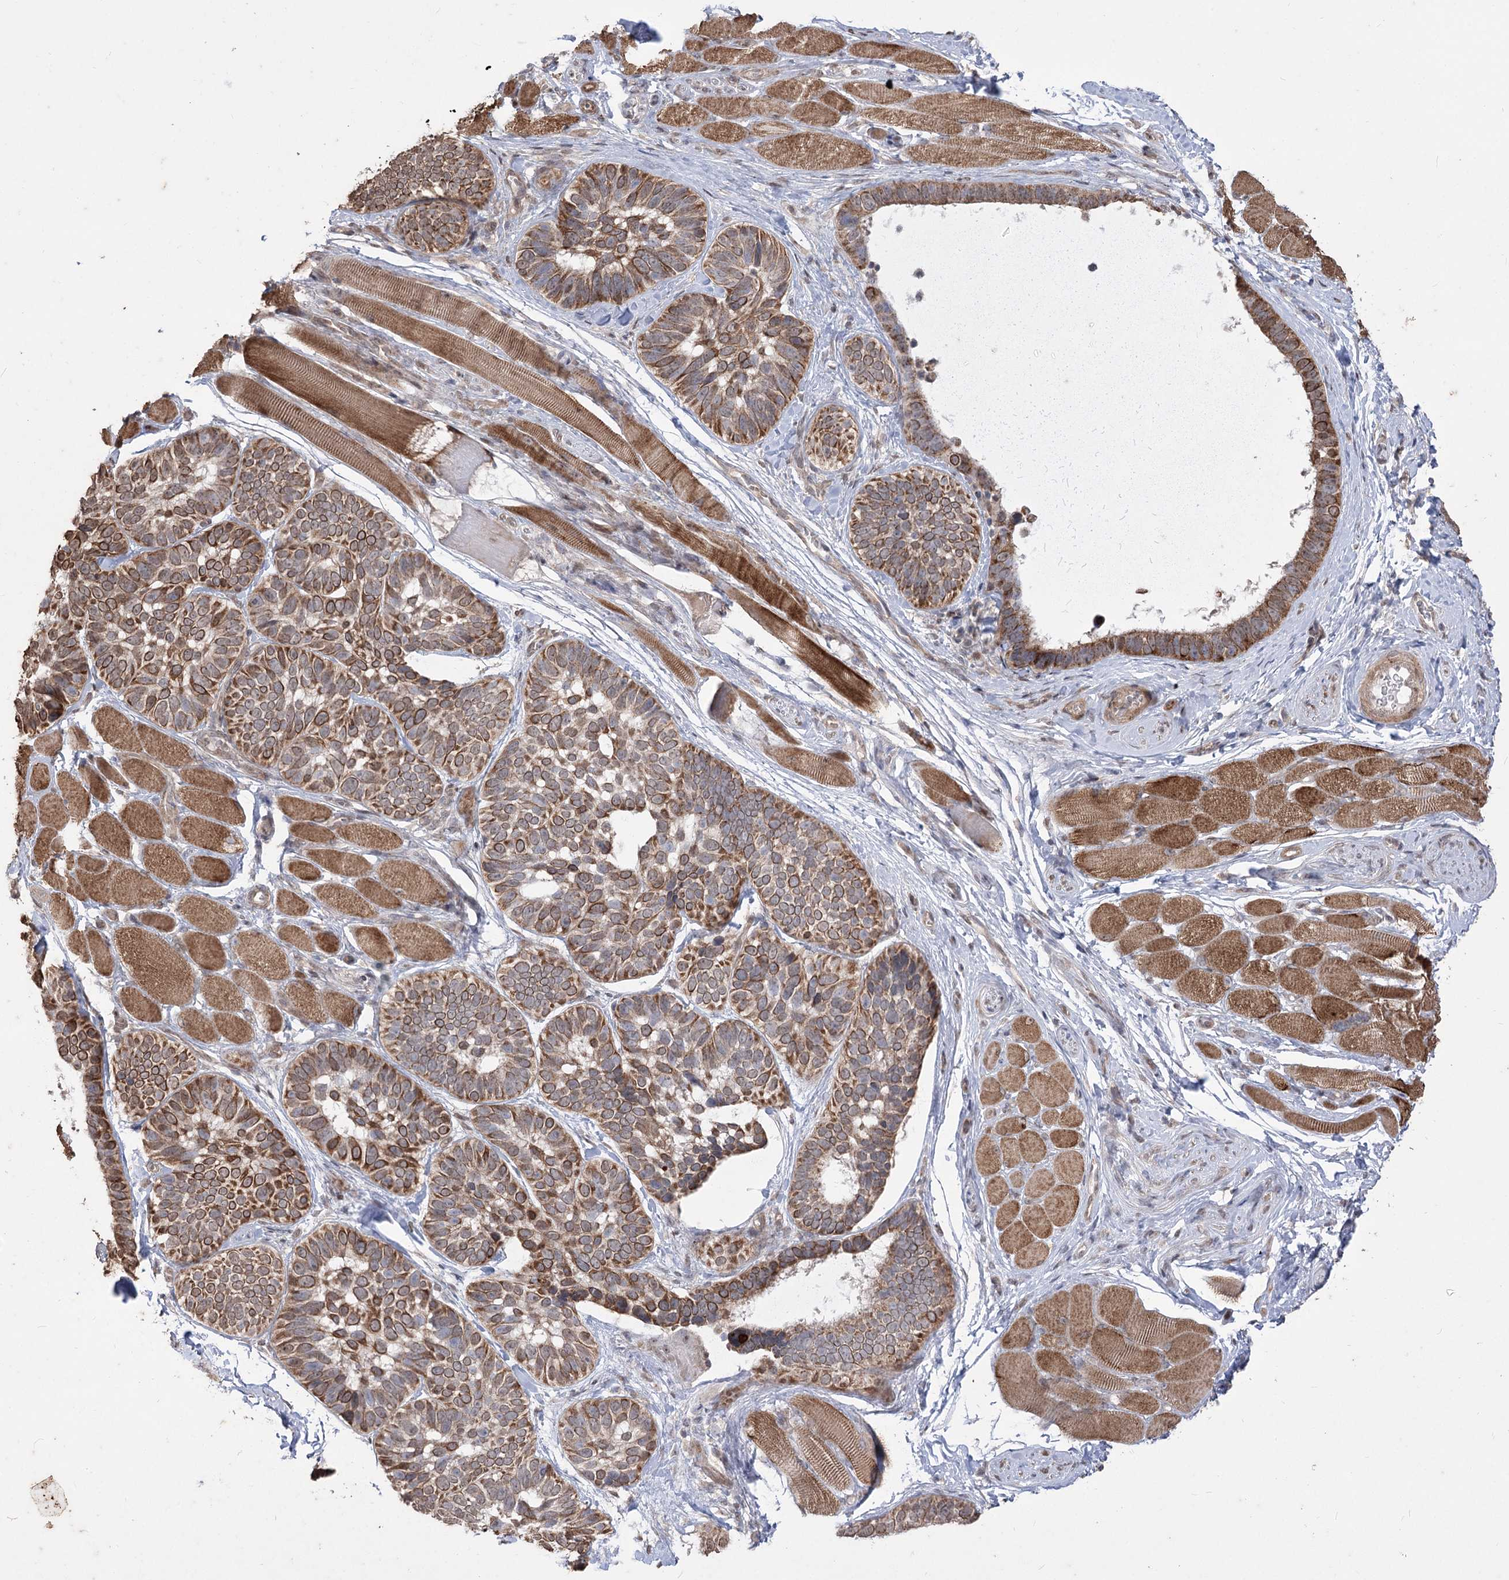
{"staining": {"intensity": "strong", "quantity": ">75%", "location": "cytoplasmic/membranous"}, "tissue": "skin cancer", "cell_type": "Tumor cells", "image_type": "cancer", "snomed": [{"axis": "morphology", "description": "Basal cell carcinoma"}, {"axis": "topography", "description": "Skin"}], "caption": "A high amount of strong cytoplasmic/membranous staining is present in approximately >75% of tumor cells in skin cancer tissue.", "gene": "ZSCAN23", "patient": {"sex": "male", "age": 62}}